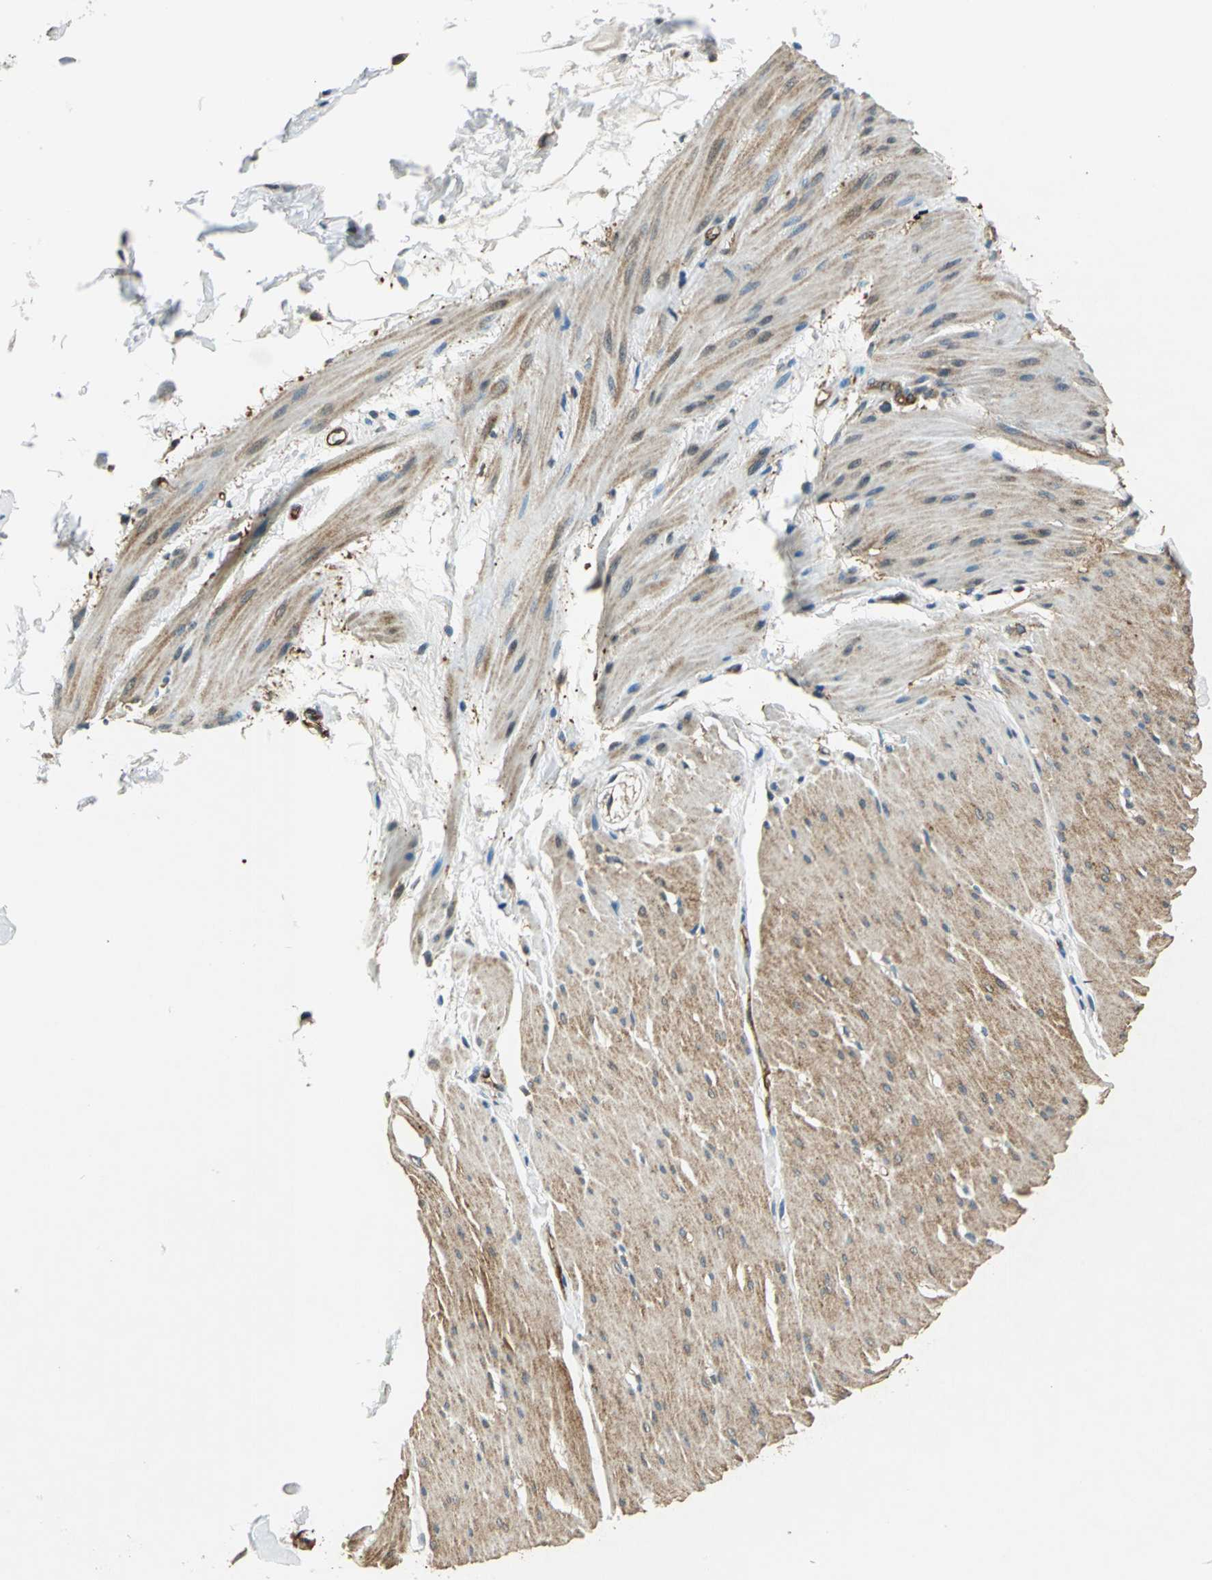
{"staining": {"intensity": "moderate", "quantity": ">75%", "location": "cytoplasmic/membranous"}, "tissue": "smooth muscle", "cell_type": "Smooth muscle cells", "image_type": "normal", "snomed": [{"axis": "morphology", "description": "Normal tissue, NOS"}, {"axis": "topography", "description": "Smooth muscle"}, {"axis": "topography", "description": "Colon"}], "caption": "An immunohistochemistry (IHC) image of benign tissue is shown. Protein staining in brown shows moderate cytoplasmic/membranous positivity in smooth muscle within smooth muscle cells. (DAB = brown stain, brightfield microscopy at high magnification).", "gene": "HSPB1", "patient": {"sex": "male", "age": 67}}